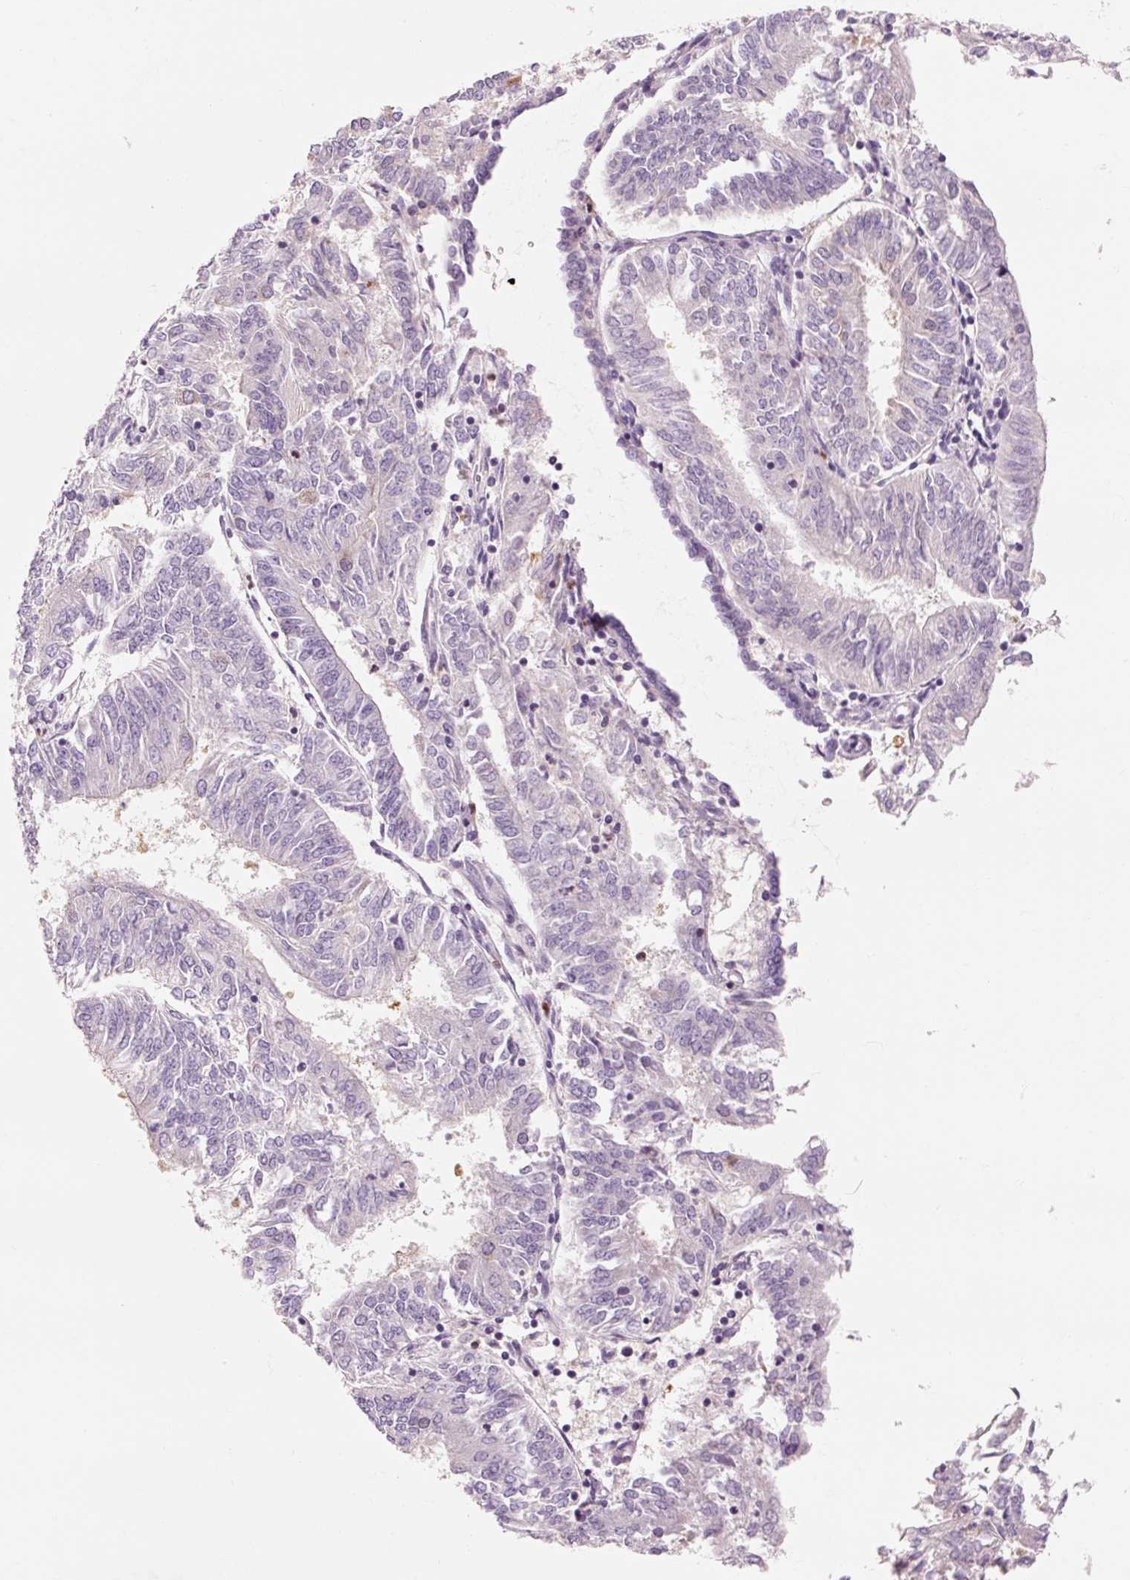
{"staining": {"intensity": "negative", "quantity": "none", "location": "none"}, "tissue": "endometrial cancer", "cell_type": "Tumor cells", "image_type": "cancer", "snomed": [{"axis": "morphology", "description": "Adenocarcinoma, NOS"}, {"axis": "topography", "description": "Endometrium"}], "caption": "Immunohistochemical staining of human endometrial cancer reveals no significant positivity in tumor cells. (Brightfield microscopy of DAB IHC at high magnification).", "gene": "OR8K1", "patient": {"sex": "female", "age": 58}}